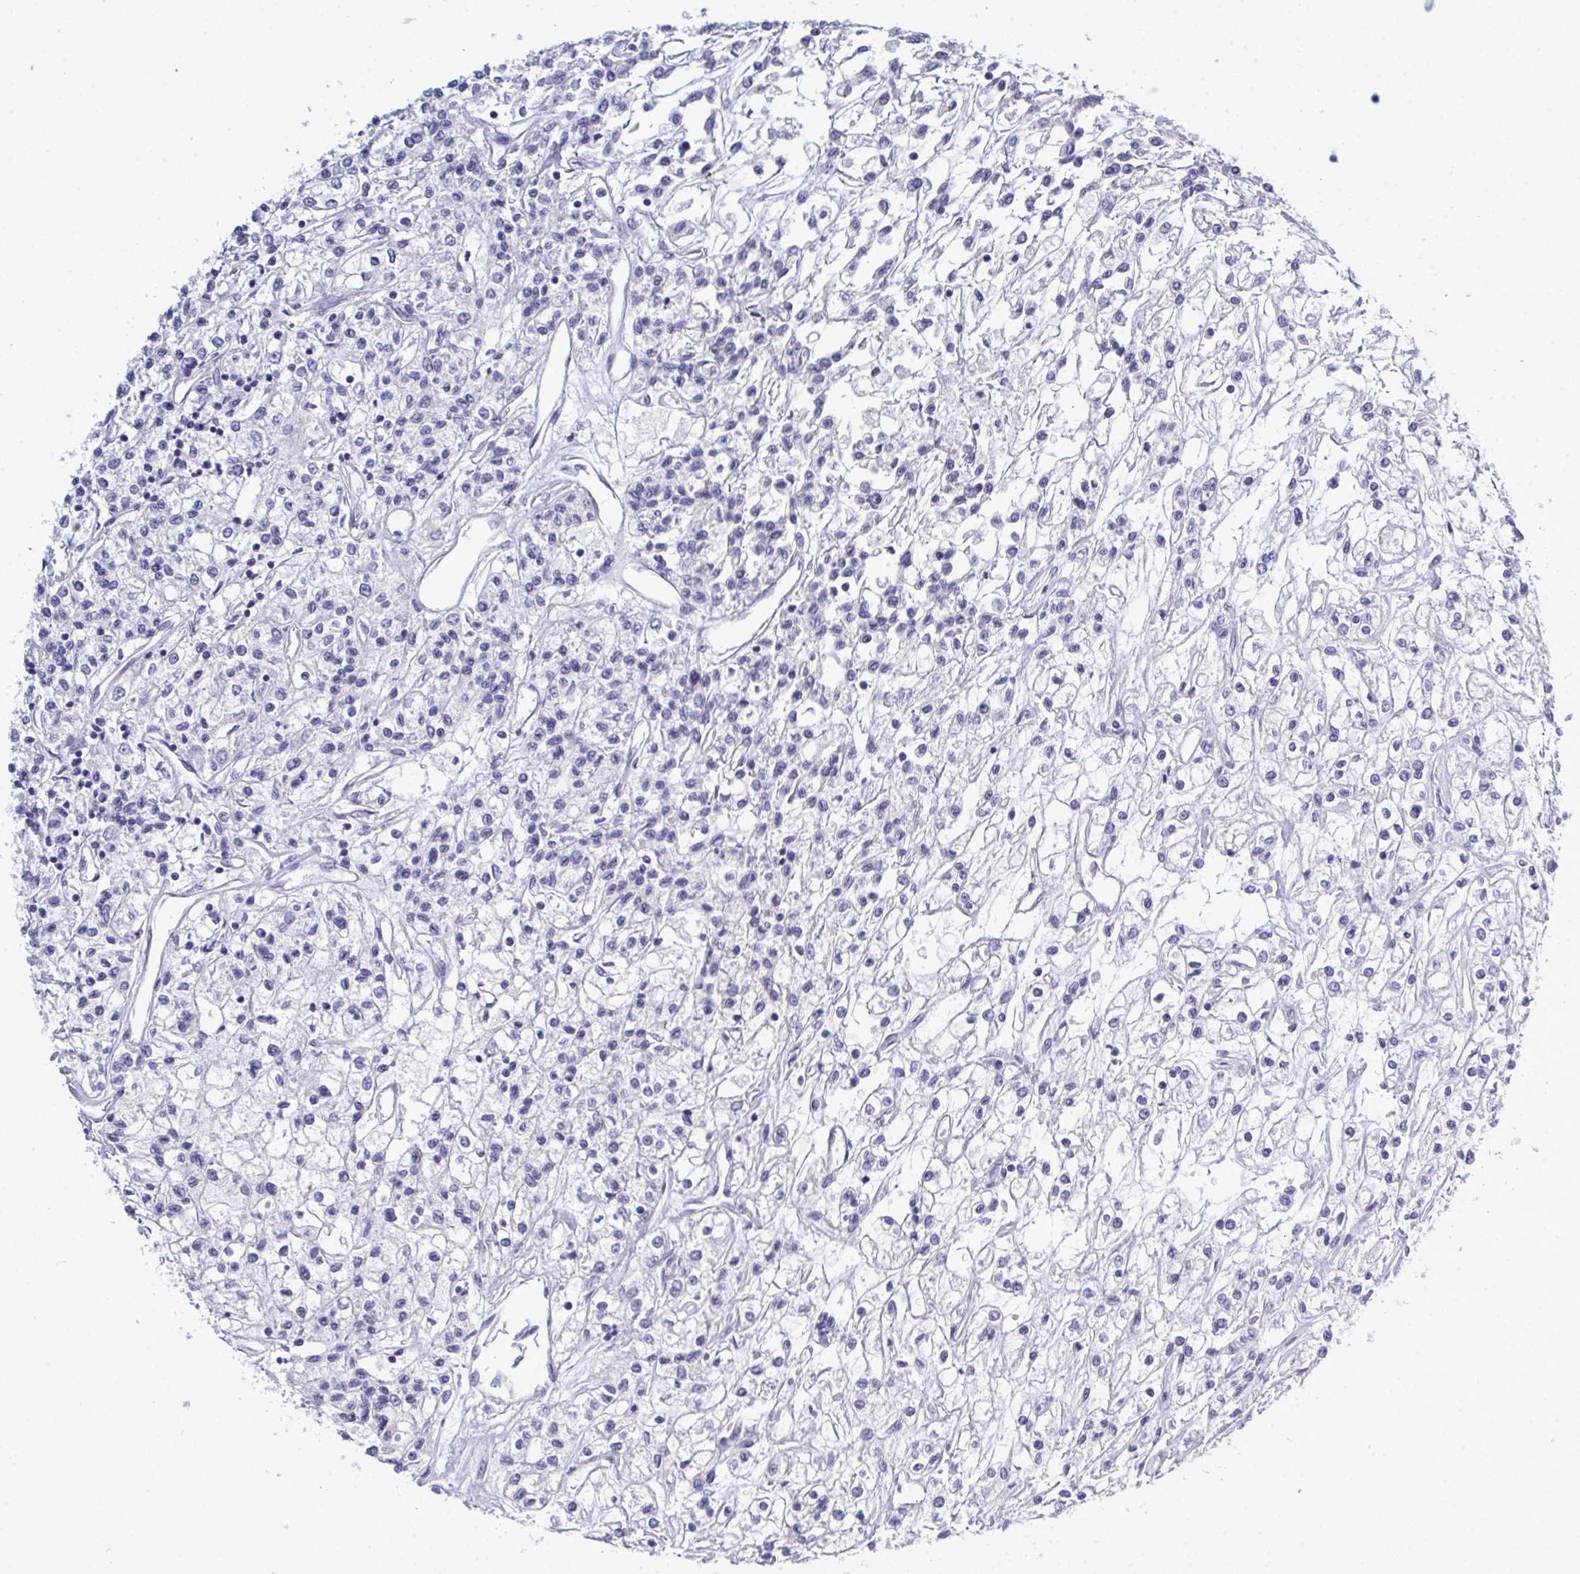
{"staining": {"intensity": "negative", "quantity": "none", "location": "none"}, "tissue": "renal cancer", "cell_type": "Tumor cells", "image_type": "cancer", "snomed": [{"axis": "morphology", "description": "Adenocarcinoma, NOS"}, {"axis": "topography", "description": "Kidney"}], "caption": "Immunohistochemistry image of neoplastic tissue: human adenocarcinoma (renal) stained with DAB (3,3'-diaminobenzidine) exhibits no significant protein expression in tumor cells.", "gene": "TAB1", "patient": {"sex": "female", "age": 59}}